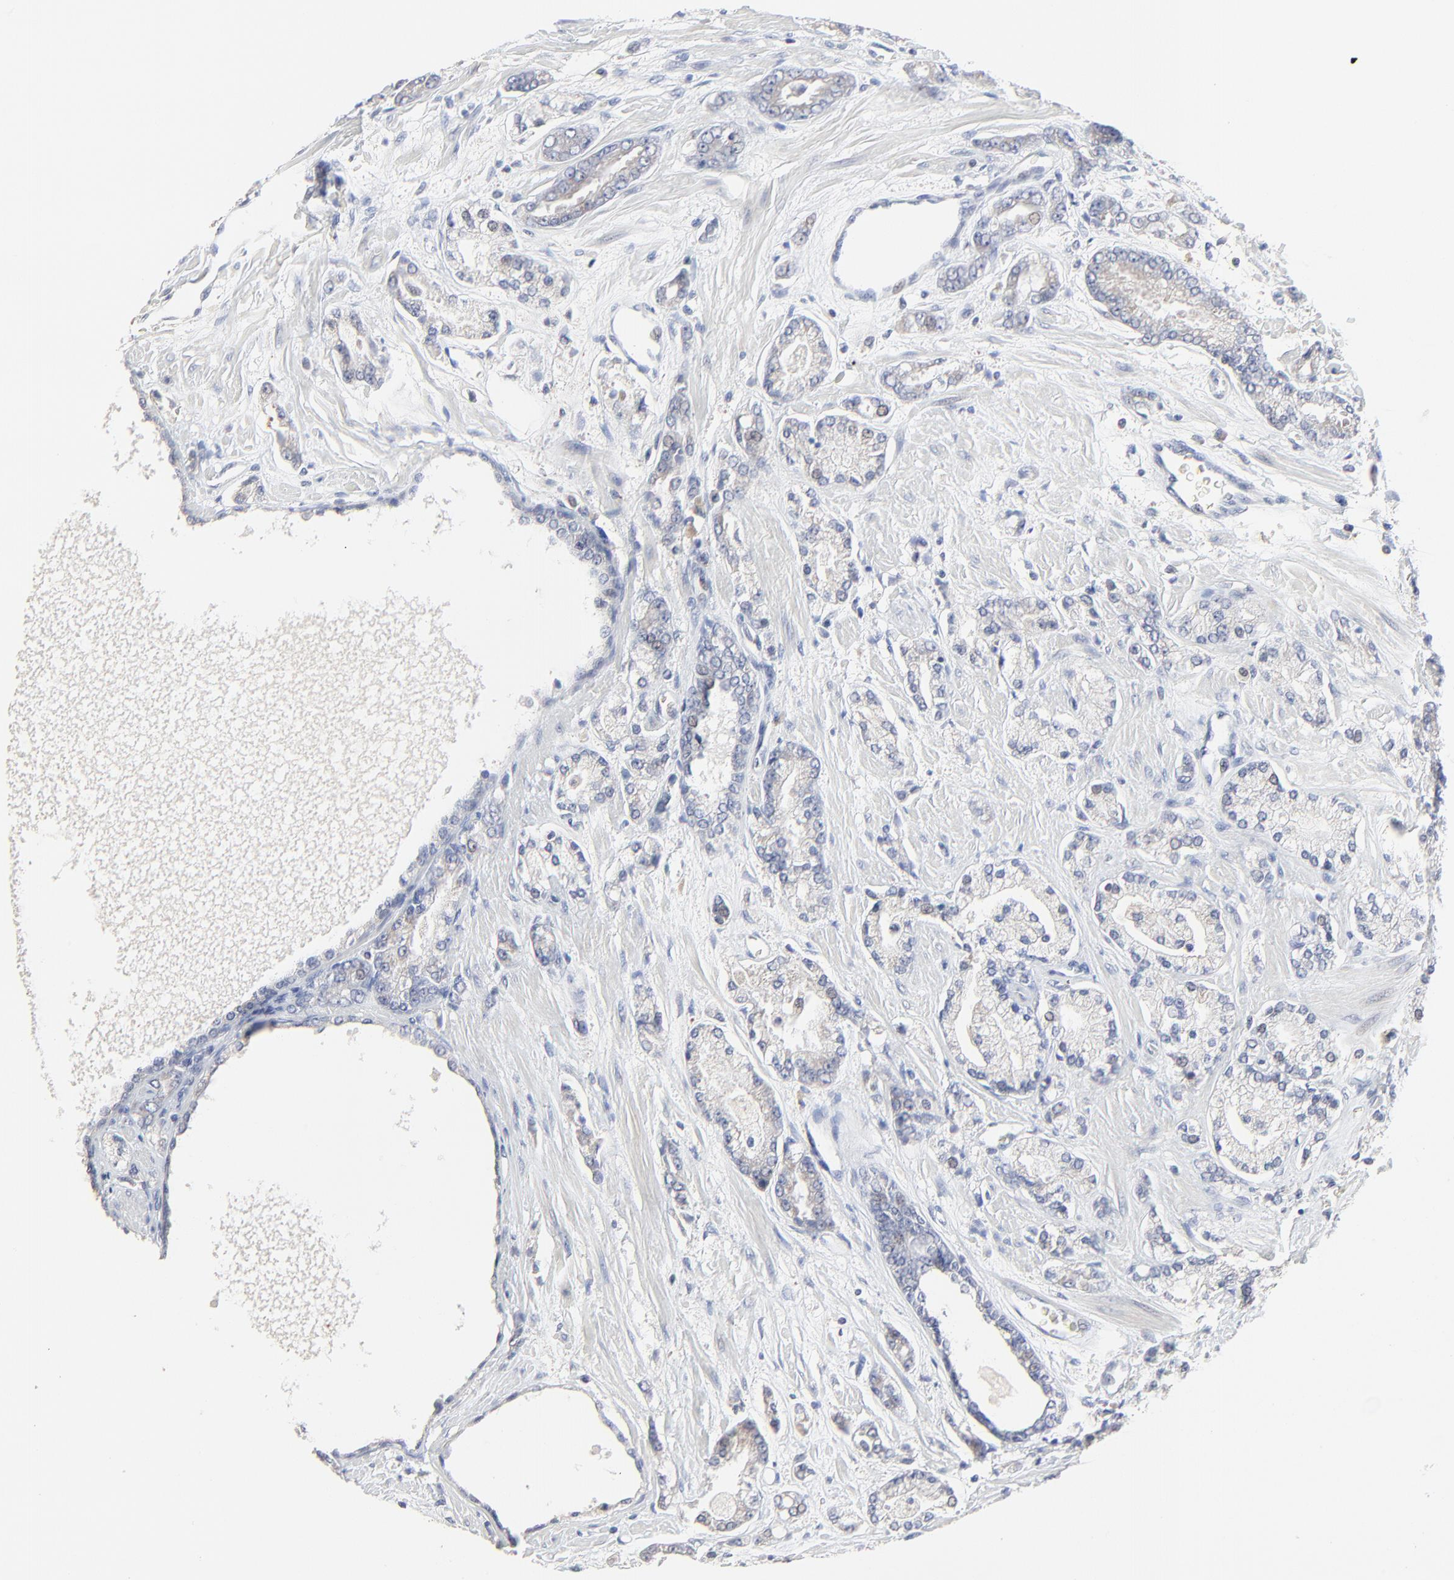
{"staining": {"intensity": "weak", "quantity": "<25%", "location": "cytoplasmic/membranous"}, "tissue": "prostate cancer", "cell_type": "Tumor cells", "image_type": "cancer", "snomed": [{"axis": "morphology", "description": "Adenocarcinoma, High grade"}, {"axis": "topography", "description": "Prostate"}], "caption": "DAB (3,3'-diaminobenzidine) immunohistochemical staining of prostate cancer (adenocarcinoma (high-grade)) displays no significant positivity in tumor cells.", "gene": "FANCB", "patient": {"sex": "male", "age": 71}}